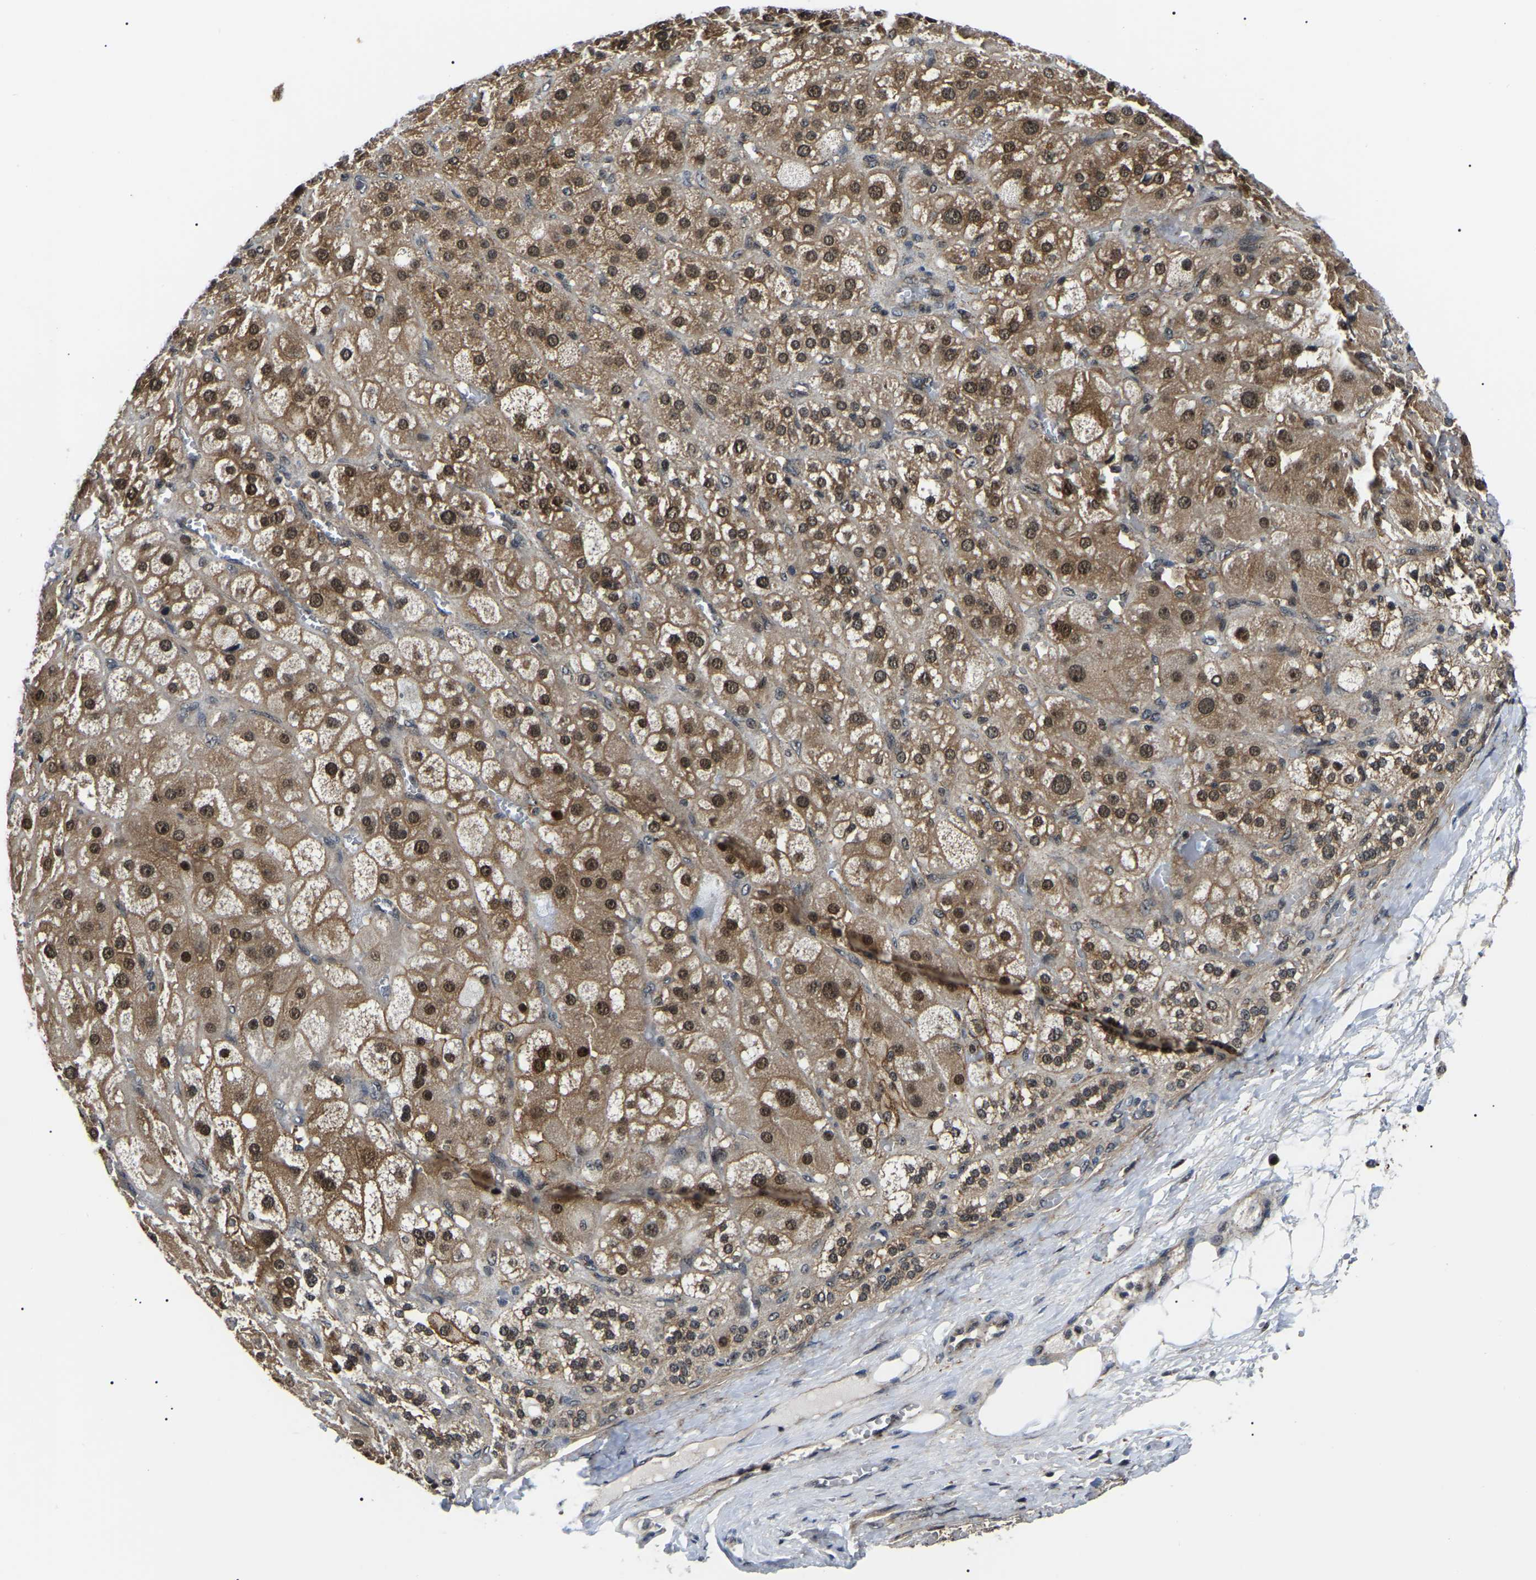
{"staining": {"intensity": "strong", "quantity": ">75%", "location": "cytoplasmic/membranous,nuclear"}, "tissue": "adrenal gland", "cell_type": "Glandular cells", "image_type": "normal", "snomed": [{"axis": "morphology", "description": "Normal tissue, NOS"}, {"axis": "topography", "description": "Adrenal gland"}], "caption": "Immunohistochemistry (IHC) of unremarkable human adrenal gland demonstrates high levels of strong cytoplasmic/membranous,nuclear expression in approximately >75% of glandular cells. (DAB IHC, brown staining for protein, blue staining for nuclei).", "gene": "RRP1B", "patient": {"sex": "female", "age": 47}}